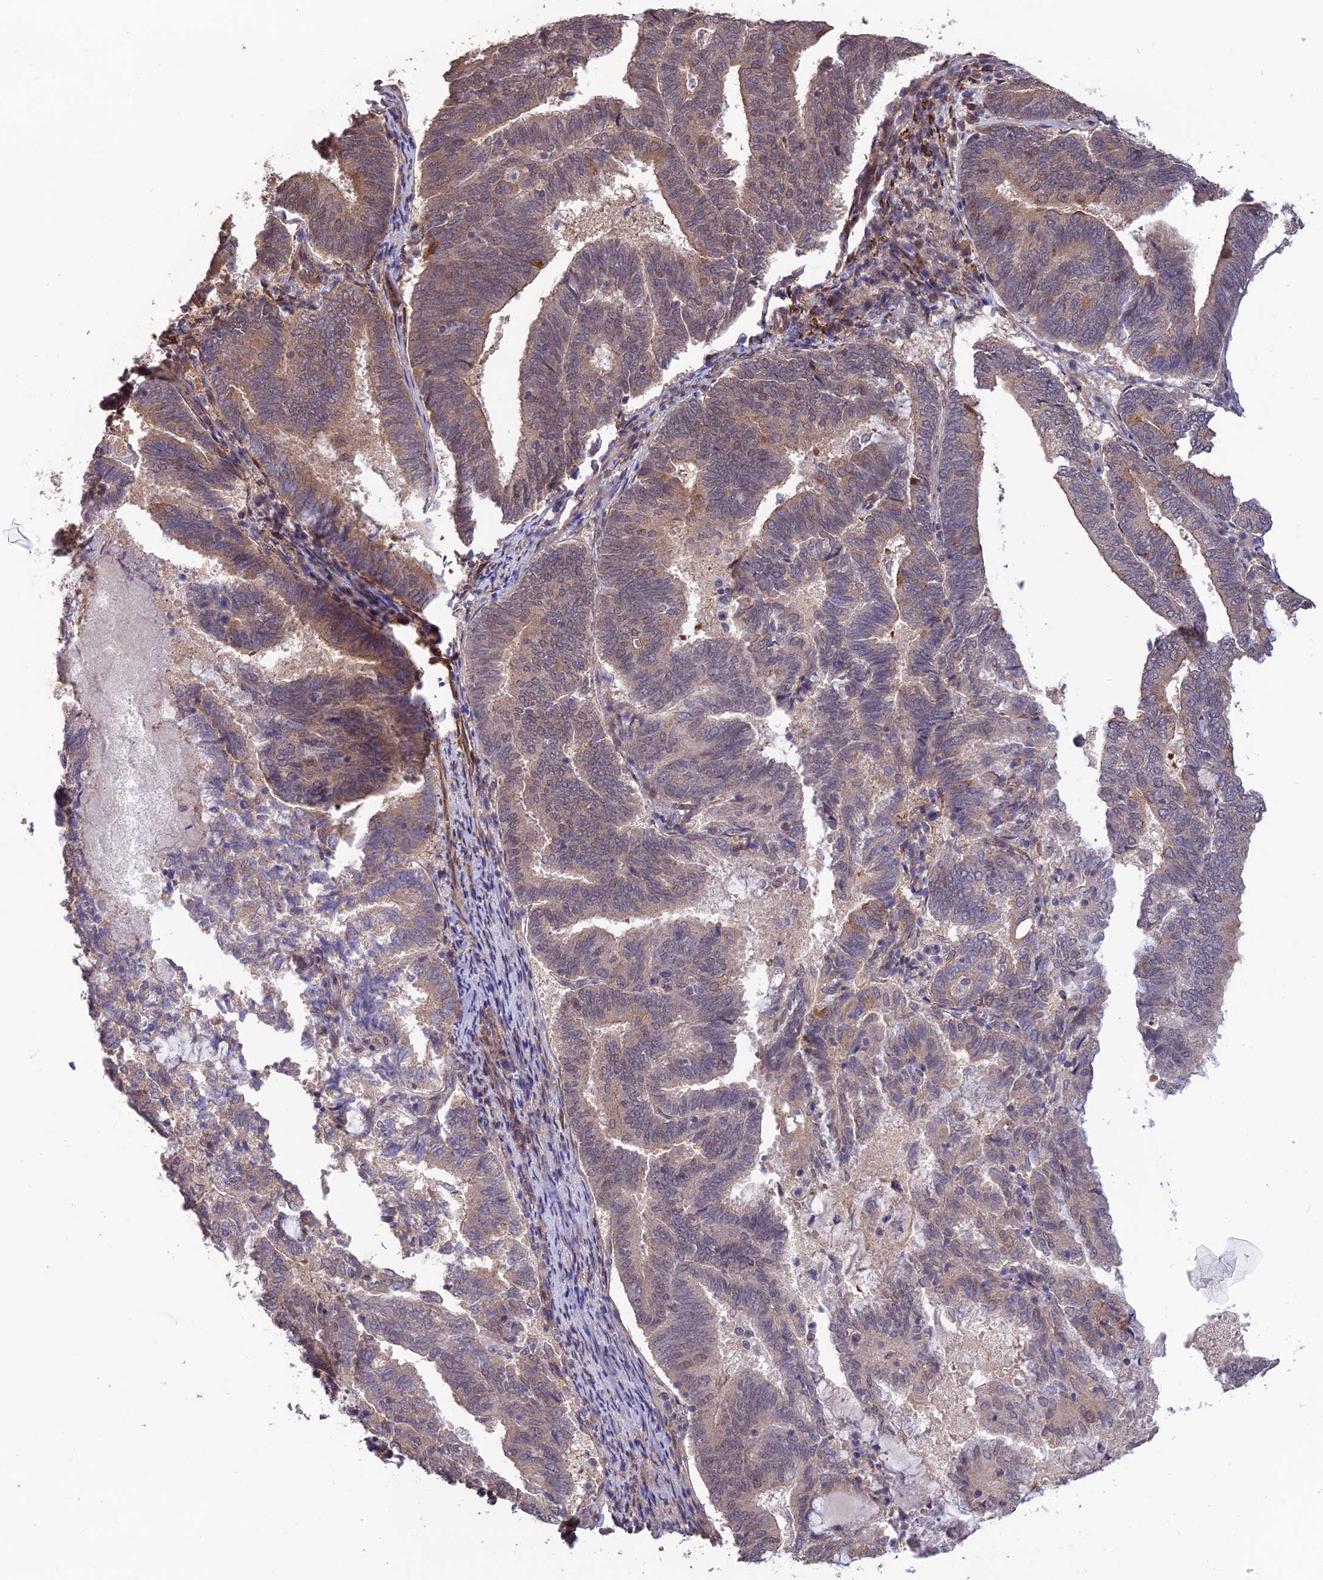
{"staining": {"intensity": "weak", "quantity": "25%-75%", "location": "cytoplasmic/membranous,nuclear"}, "tissue": "endometrial cancer", "cell_type": "Tumor cells", "image_type": "cancer", "snomed": [{"axis": "morphology", "description": "Adenocarcinoma, NOS"}, {"axis": "topography", "description": "Endometrium"}], "caption": "Endometrial cancer stained with IHC demonstrates weak cytoplasmic/membranous and nuclear positivity in approximately 25%-75% of tumor cells.", "gene": "PAGR1", "patient": {"sex": "female", "age": 80}}